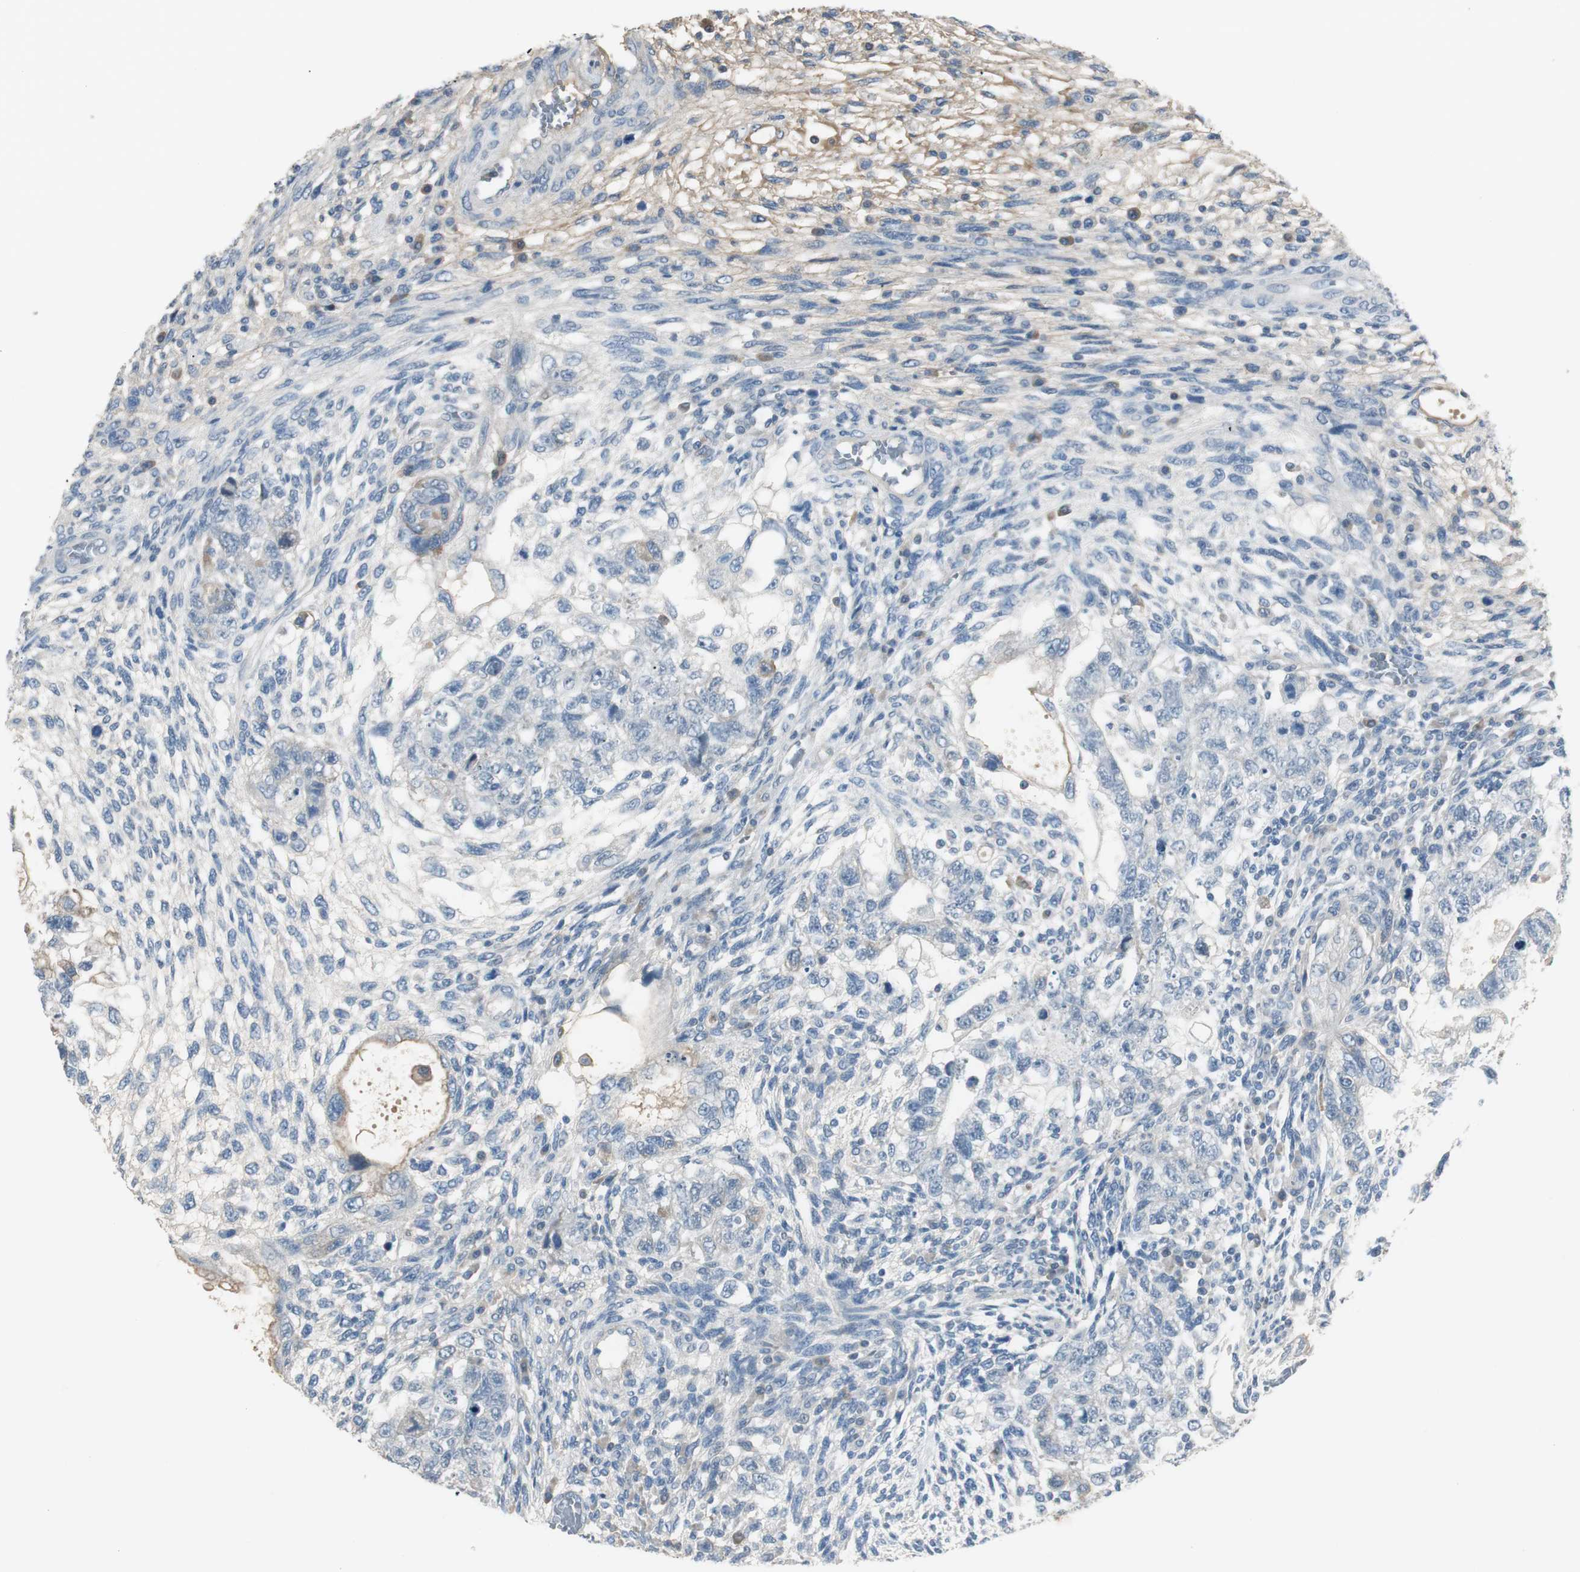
{"staining": {"intensity": "negative", "quantity": "none", "location": "none"}, "tissue": "testis cancer", "cell_type": "Tumor cells", "image_type": "cancer", "snomed": [{"axis": "morphology", "description": "Normal tissue, NOS"}, {"axis": "morphology", "description": "Carcinoma, Embryonal, NOS"}, {"axis": "topography", "description": "Testis"}], "caption": "Immunohistochemistry (IHC) histopathology image of testis embryonal carcinoma stained for a protein (brown), which reveals no staining in tumor cells.", "gene": "EVA1A", "patient": {"sex": "male", "age": 36}}